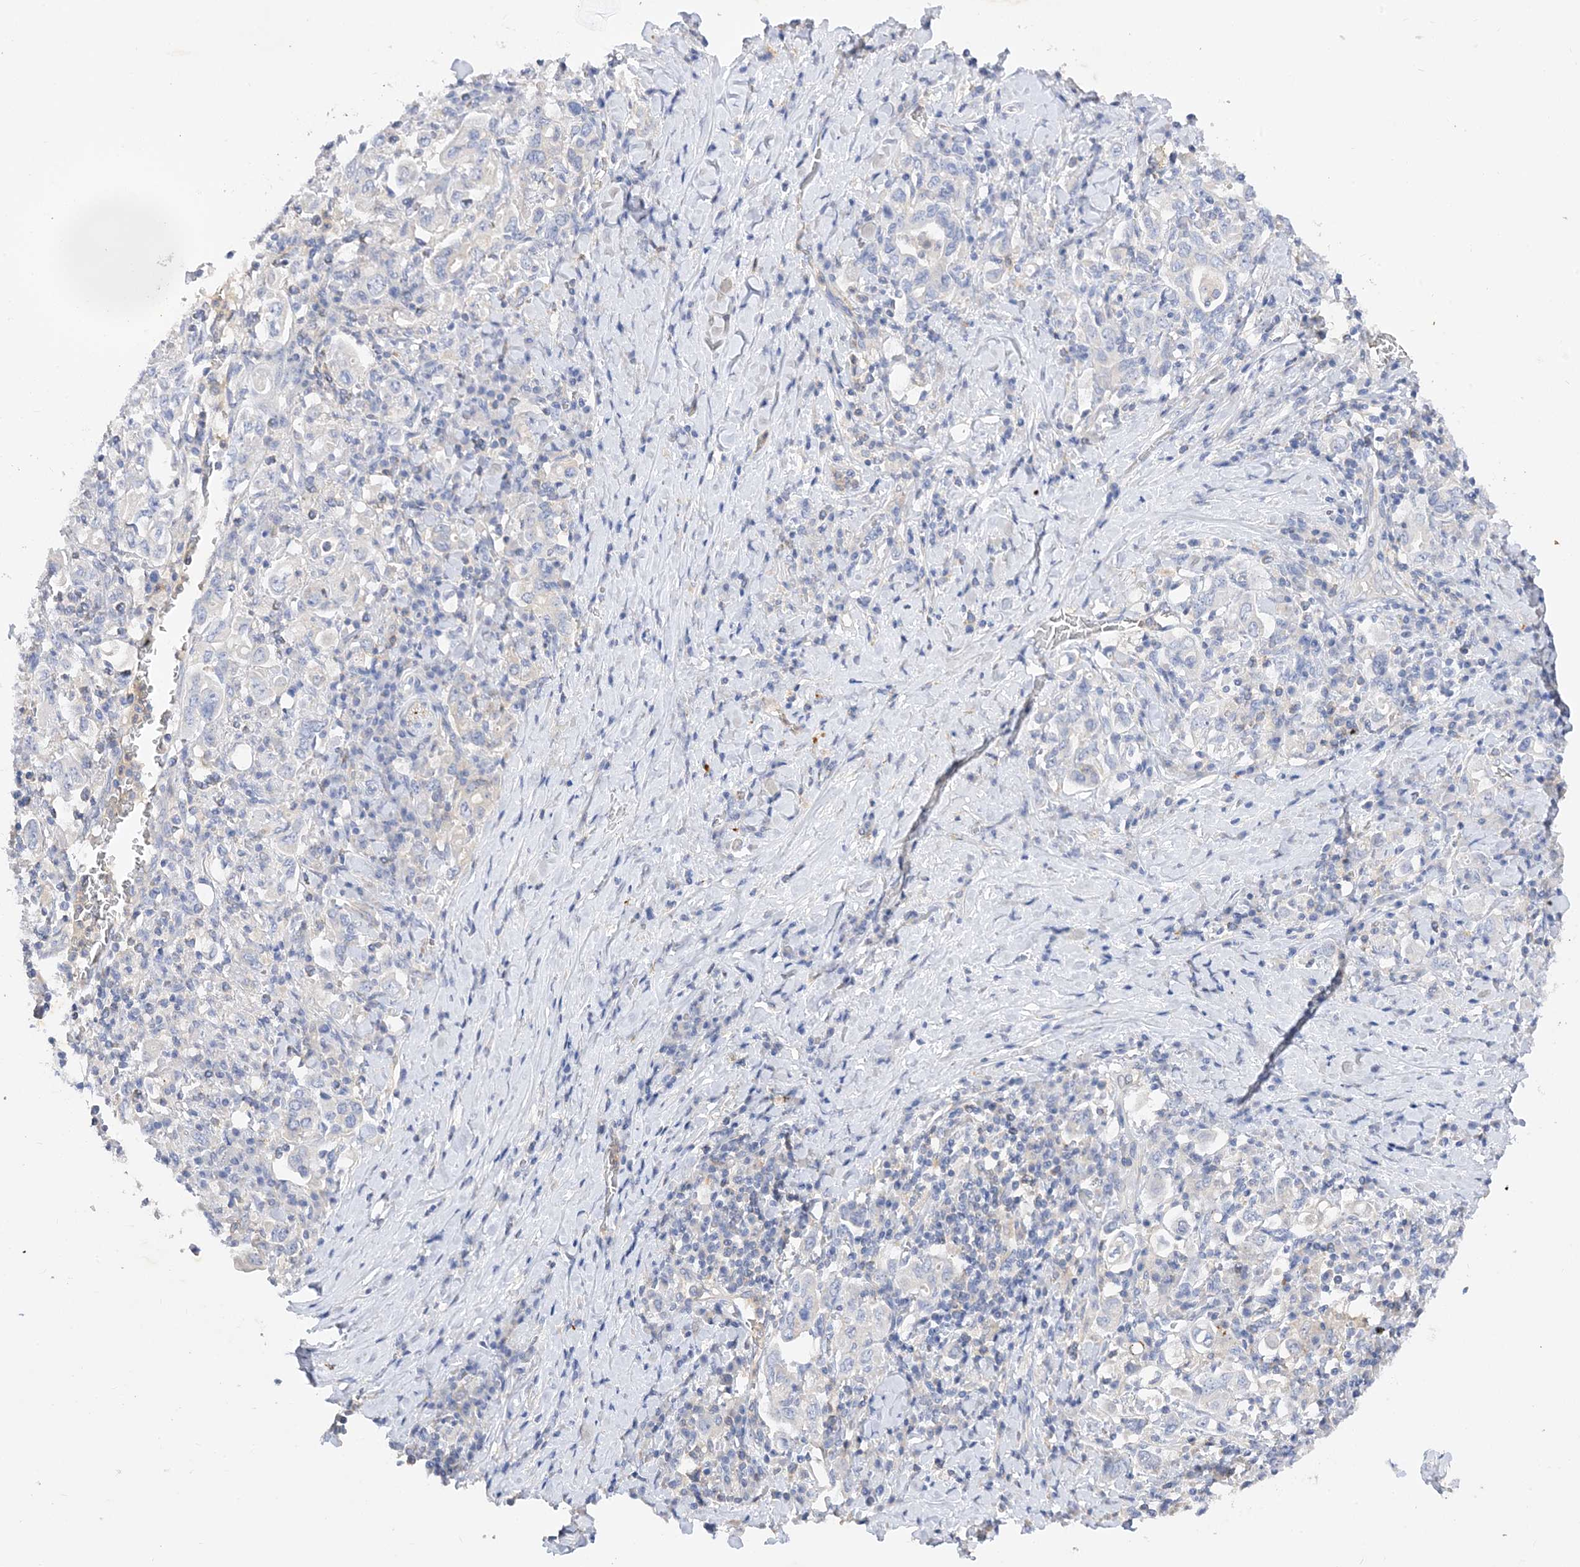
{"staining": {"intensity": "negative", "quantity": "none", "location": "none"}, "tissue": "stomach cancer", "cell_type": "Tumor cells", "image_type": "cancer", "snomed": [{"axis": "morphology", "description": "Adenocarcinoma, NOS"}, {"axis": "topography", "description": "Stomach, upper"}], "caption": "DAB immunohistochemical staining of human stomach adenocarcinoma exhibits no significant expression in tumor cells.", "gene": "ARV1", "patient": {"sex": "male", "age": 62}}